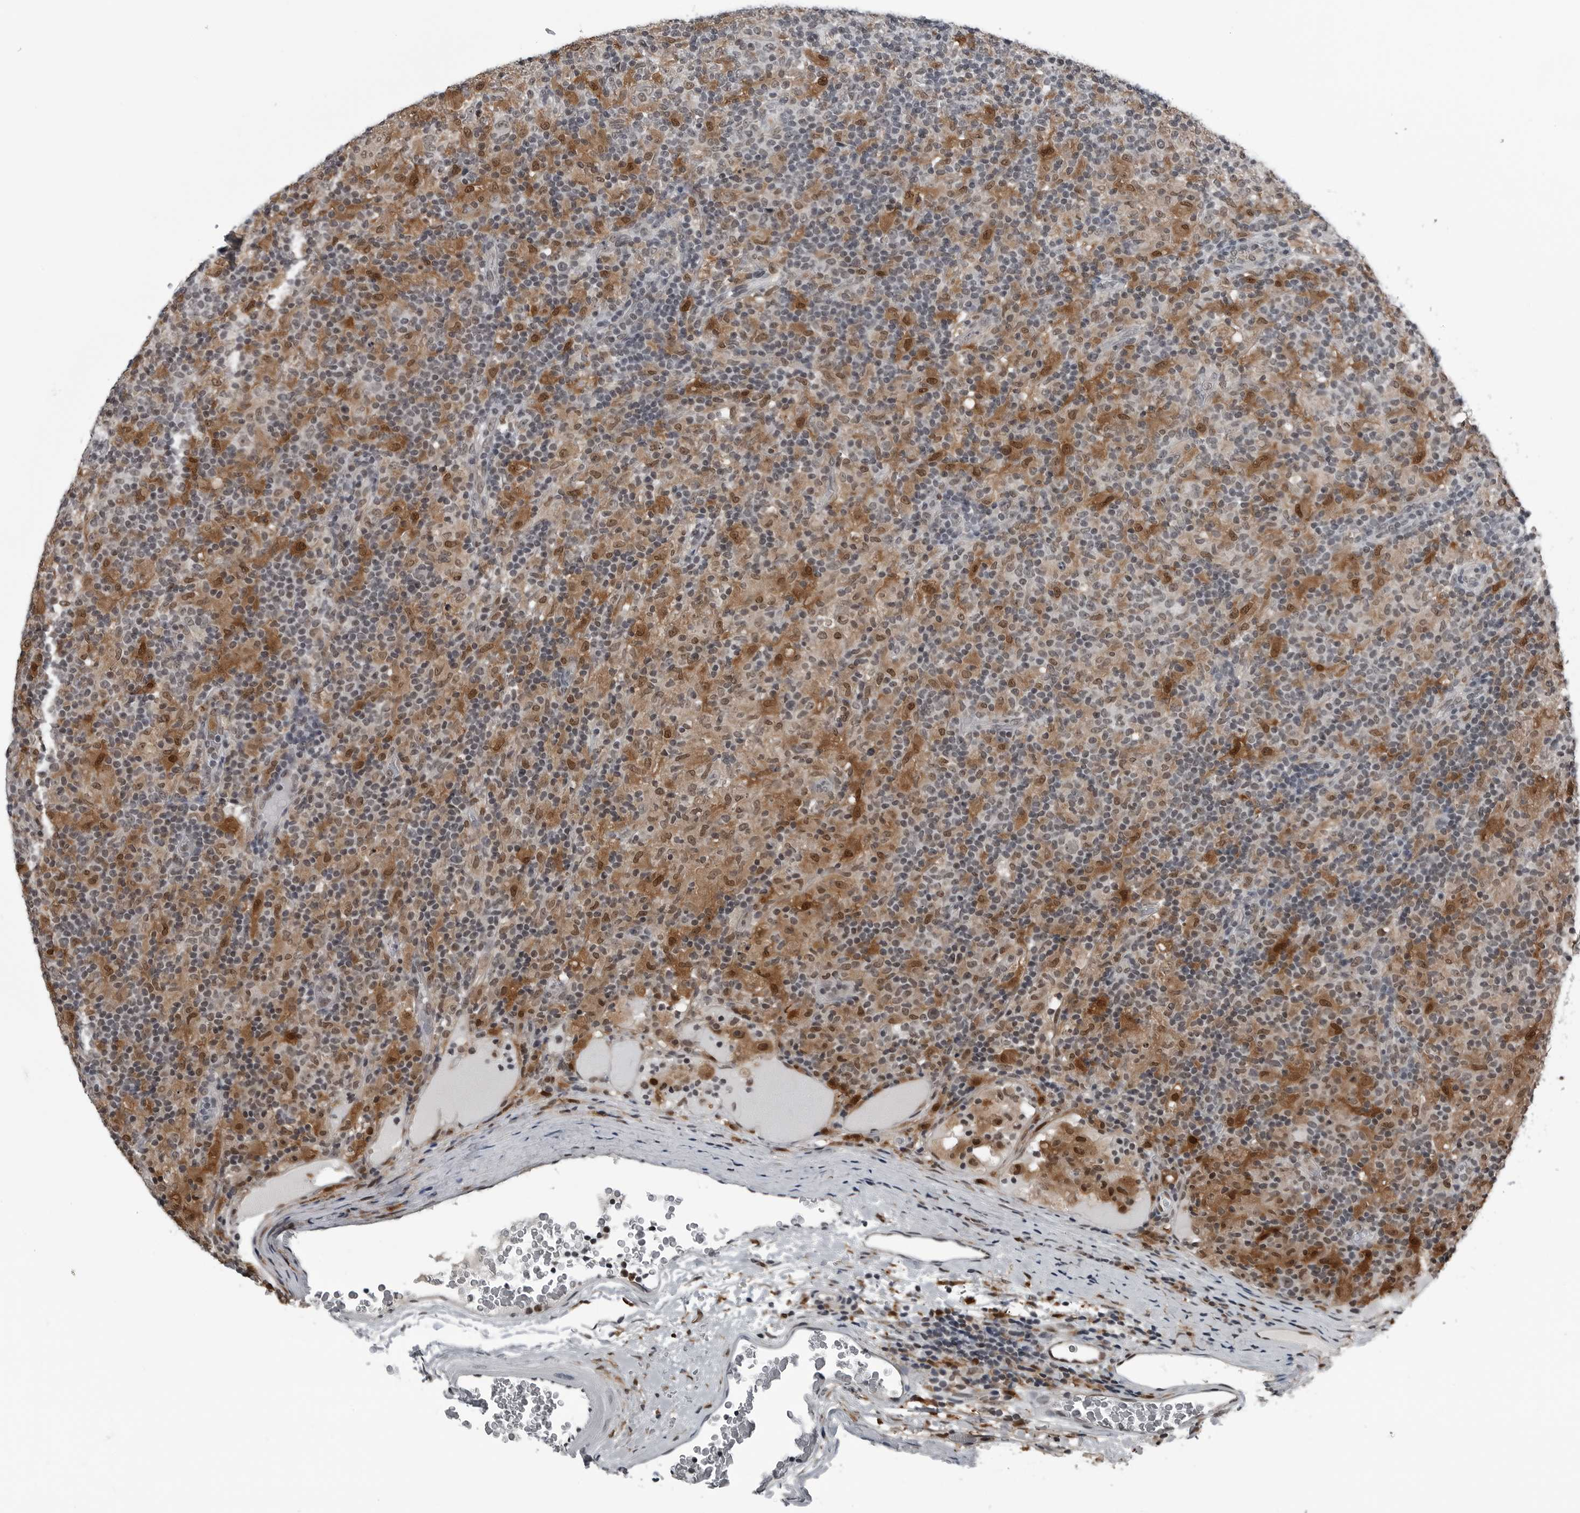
{"staining": {"intensity": "moderate", "quantity": ">75%", "location": "nuclear"}, "tissue": "lymphoma", "cell_type": "Tumor cells", "image_type": "cancer", "snomed": [{"axis": "morphology", "description": "Hodgkin's disease, NOS"}, {"axis": "topography", "description": "Lymph node"}], "caption": "Approximately >75% of tumor cells in lymphoma display moderate nuclear protein staining as visualized by brown immunohistochemical staining.", "gene": "AKR1A1", "patient": {"sex": "male", "age": 70}}